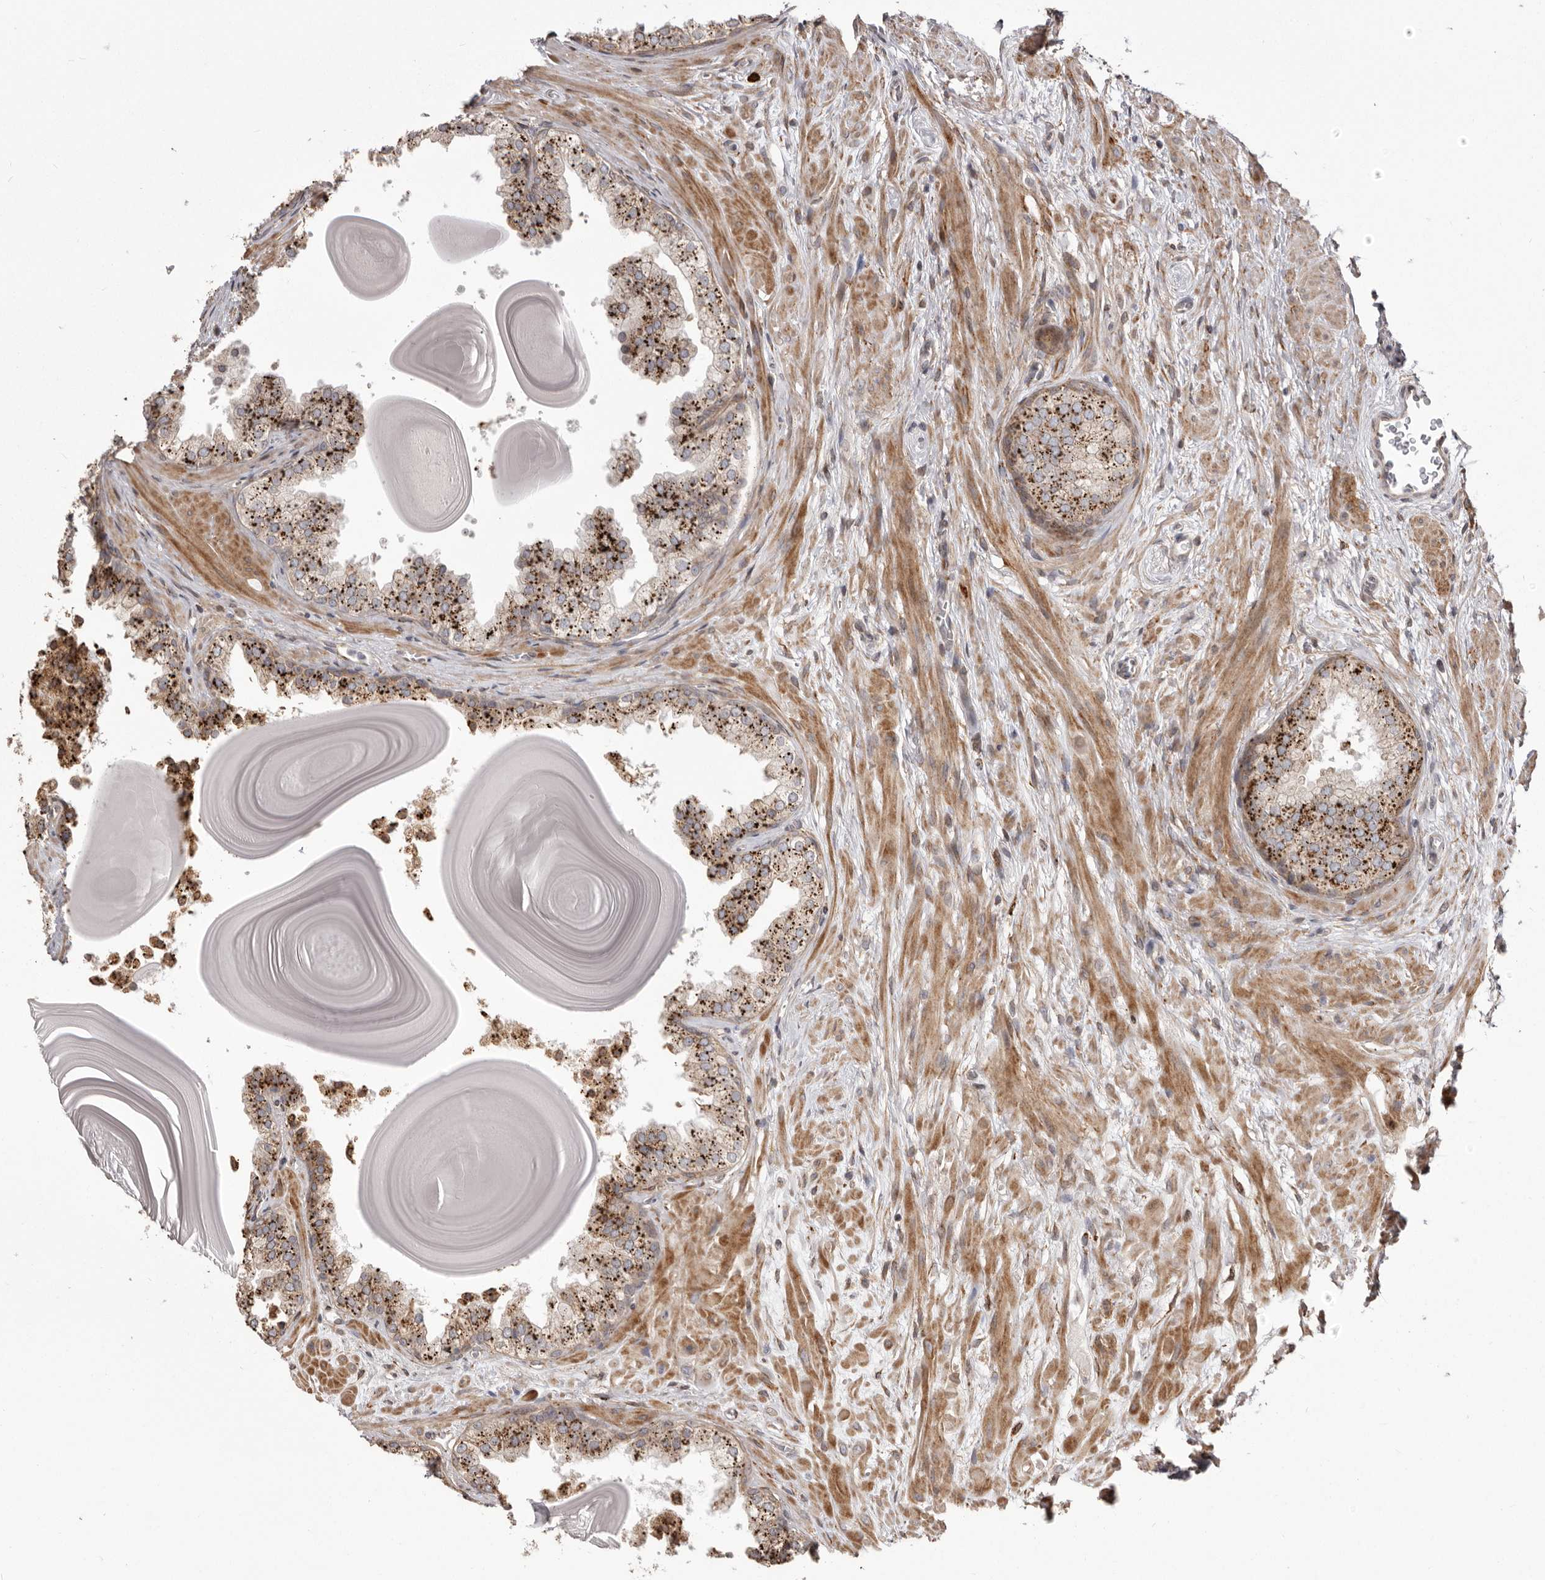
{"staining": {"intensity": "moderate", "quantity": ">75%", "location": "cytoplasmic/membranous"}, "tissue": "prostate", "cell_type": "Glandular cells", "image_type": "normal", "snomed": [{"axis": "morphology", "description": "Normal tissue, NOS"}, {"axis": "topography", "description": "Prostate"}], "caption": "High-magnification brightfield microscopy of normal prostate stained with DAB (brown) and counterstained with hematoxylin (blue). glandular cells exhibit moderate cytoplasmic/membranous expression is present in about>75% of cells.", "gene": "NUP43", "patient": {"sex": "male", "age": 48}}